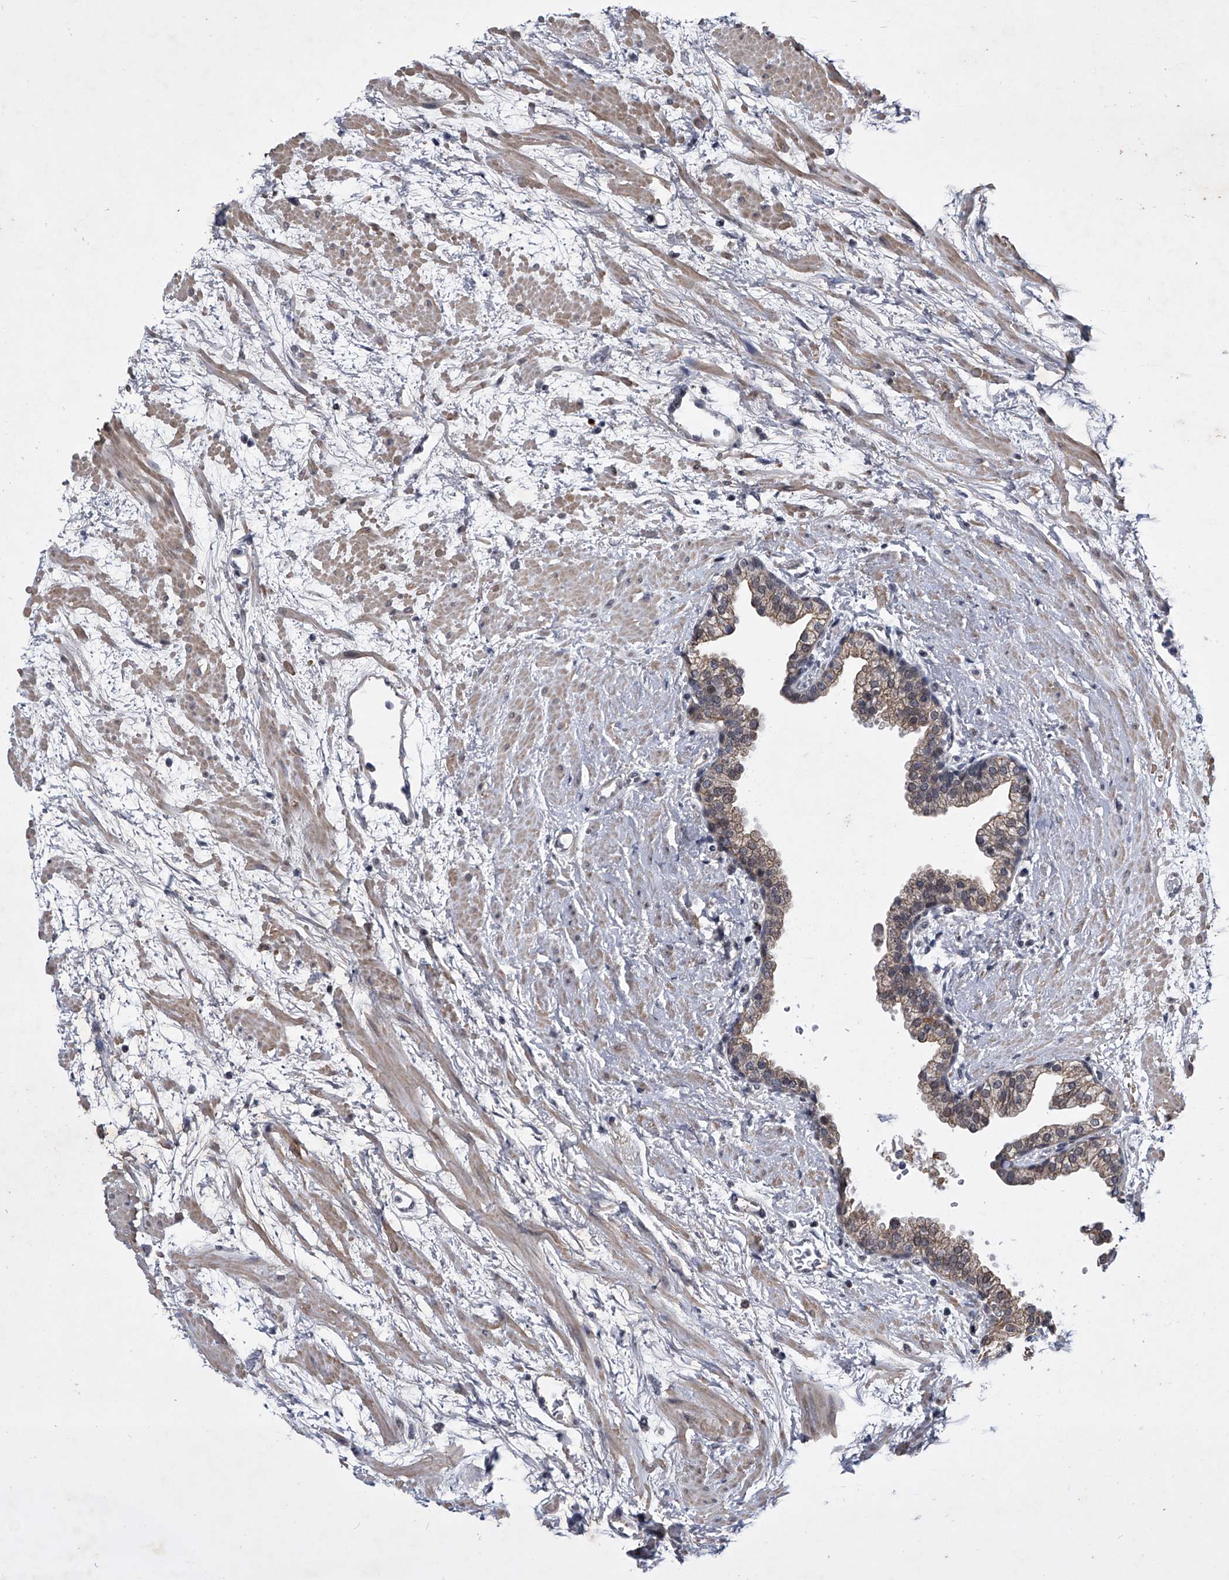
{"staining": {"intensity": "weak", "quantity": "25%-75%", "location": "cytoplasmic/membranous"}, "tissue": "prostate", "cell_type": "Glandular cells", "image_type": "normal", "snomed": [{"axis": "morphology", "description": "Normal tissue, NOS"}, {"axis": "topography", "description": "Prostate"}], "caption": "A brown stain shows weak cytoplasmic/membranous expression of a protein in glandular cells of benign human prostate.", "gene": "ZNF76", "patient": {"sex": "male", "age": 48}}